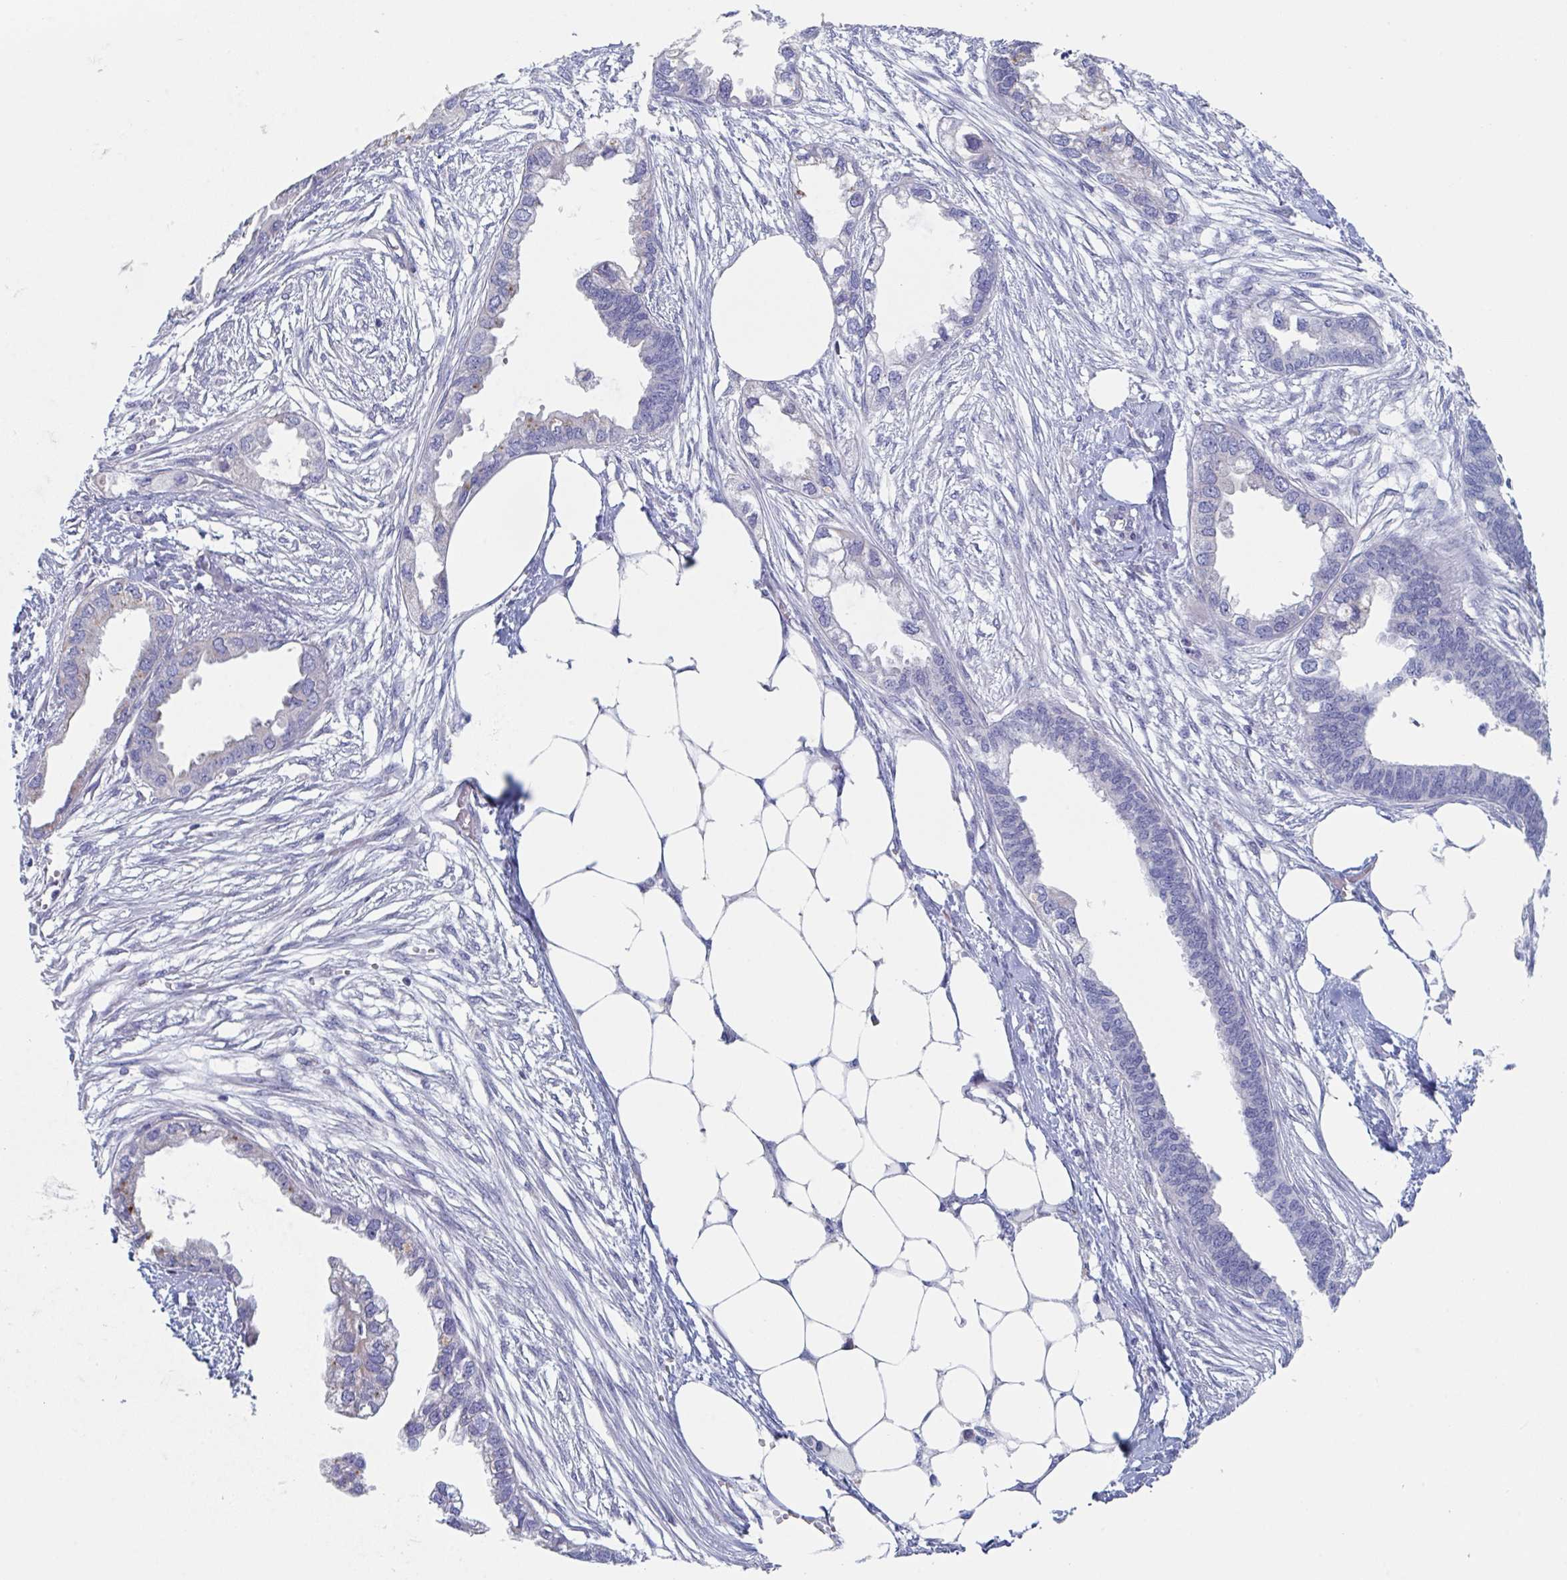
{"staining": {"intensity": "negative", "quantity": "none", "location": "none"}, "tissue": "endometrial cancer", "cell_type": "Tumor cells", "image_type": "cancer", "snomed": [{"axis": "morphology", "description": "Adenocarcinoma, NOS"}, {"axis": "morphology", "description": "Adenocarcinoma, metastatic, NOS"}, {"axis": "topography", "description": "Adipose tissue"}, {"axis": "topography", "description": "Endometrium"}], "caption": "Immunohistochemistry (IHC) histopathology image of metastatic adenocarcinoma (endometrial) stained for a protein (brown), which displays no staining in tumor cells.", "gene": "NT5C3B", "patient": {"sex": "female", "age": 67}}